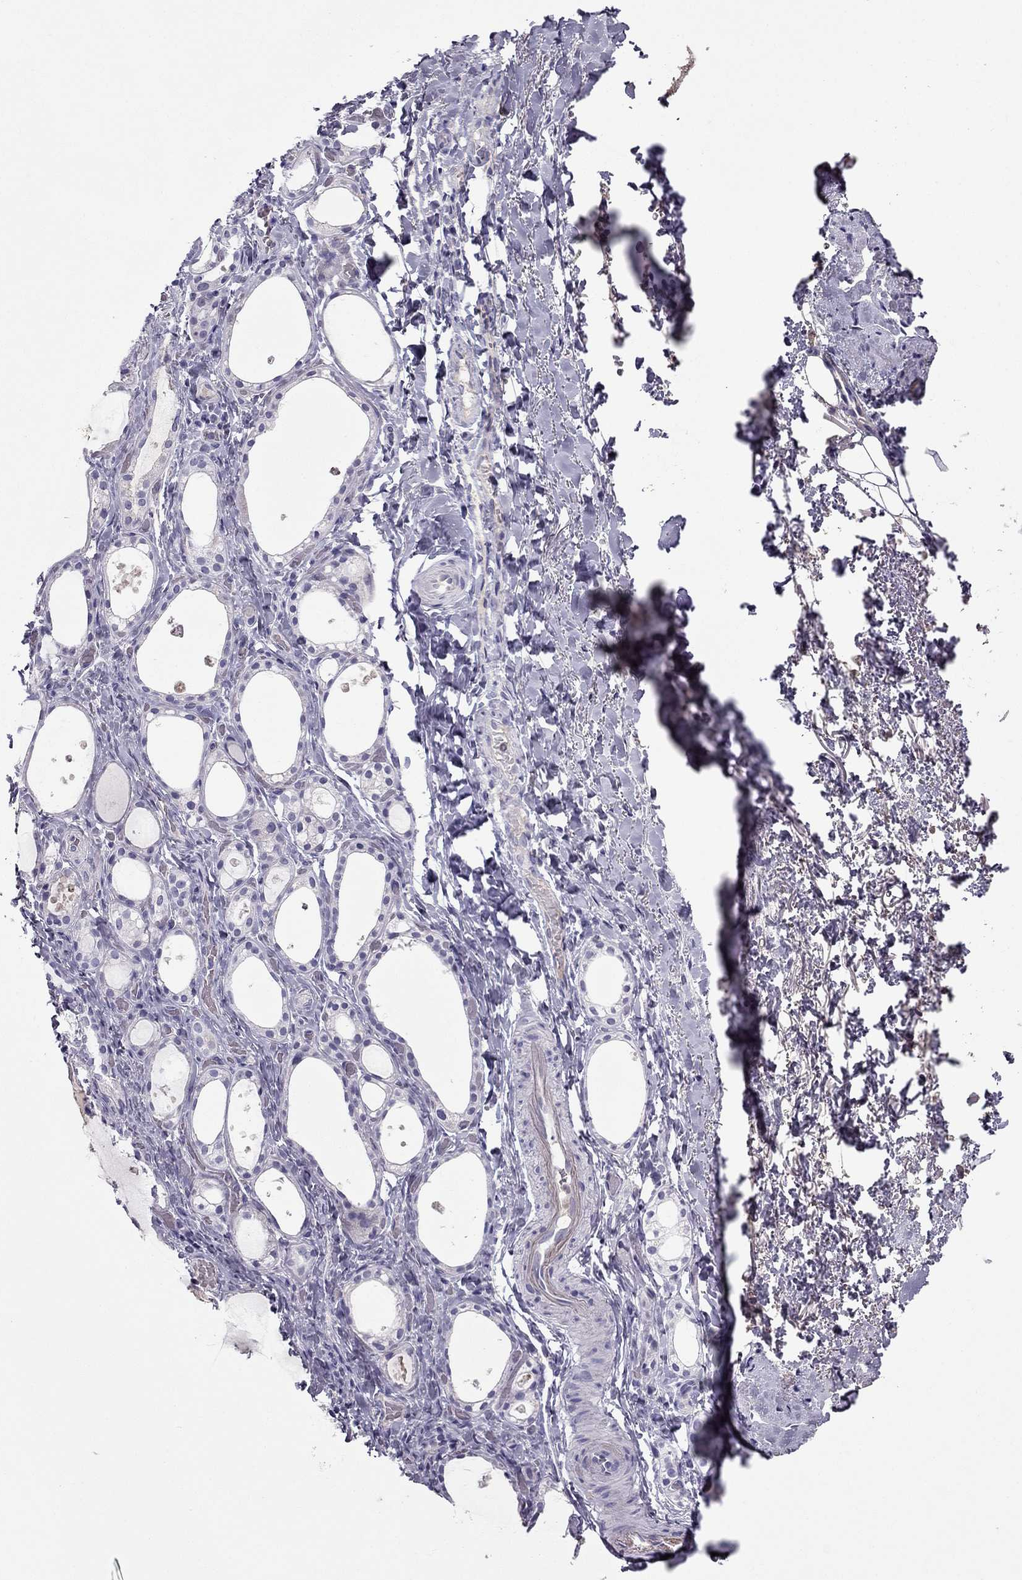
{"staining": {"intensity": "negative", "quantity": "none", "location": "none"}, "tissue": "thyroid gland", "cell_type": "Glandular cells", "image_type": "normal", "snomed": [{"axis": "morphology", "description": "Normal tissue, NOS"}, {"axis": "topography", "description": "Thyroid gland"}], "caption": "The photomicrograph displays no staining of glandular cells in normal thyroid gland.", "gene": "STOML3", "patient": {"sex": "male", "age": 68}}